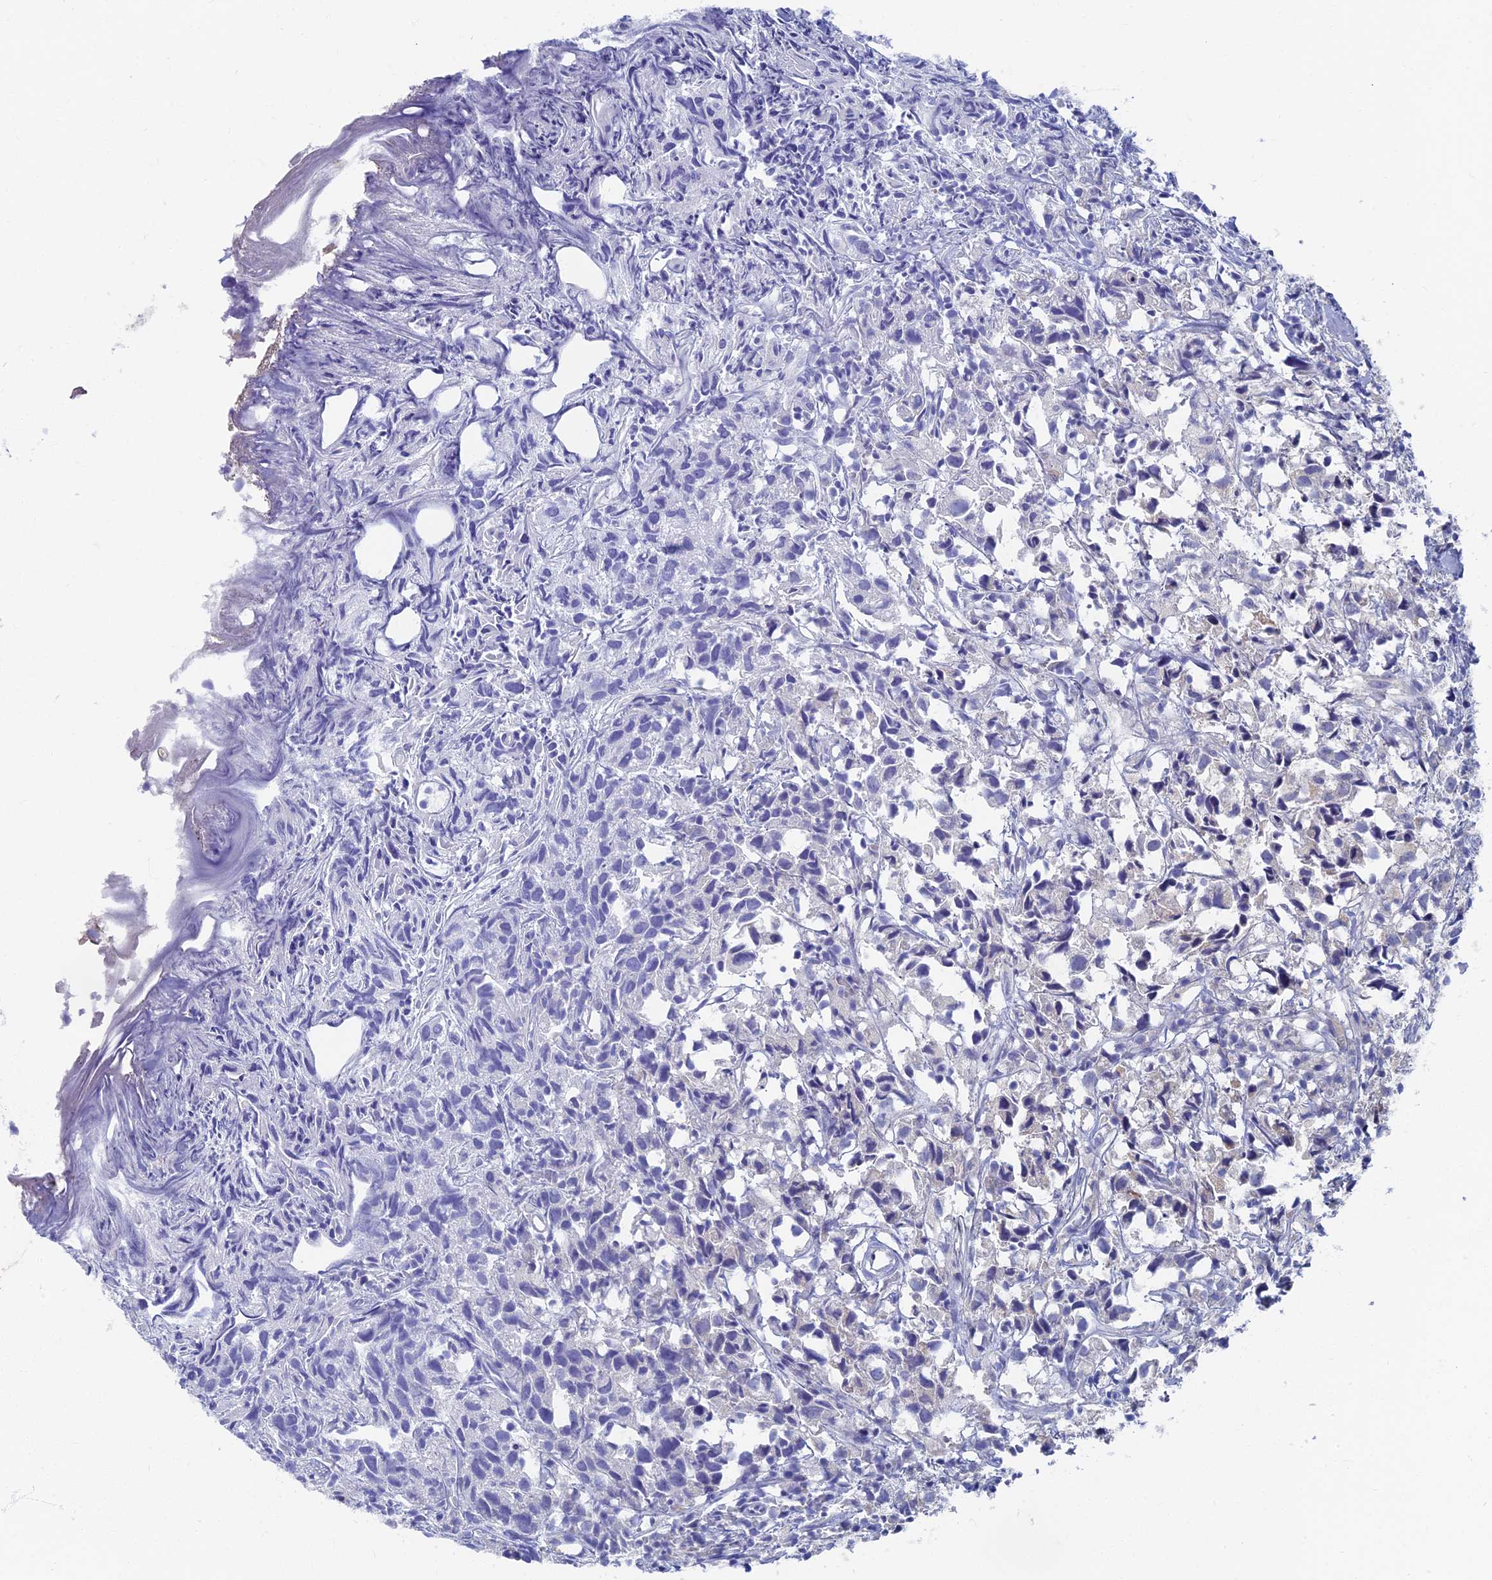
{"staining": {"intensity": "moderate", "quantity": "<25%", "location": "cytoplasmic/membranous"}, "tissue": "urothelial cancer", "cell_type": "Tumor cells", "image_type": "cancer", "snomed": [{"axis": "morphology", "description": "Urothelial carcinoma, High grade"}, {"axis": "topography", "description": "Urinary bladder"}], "caption": "Immunohistochemical staining of human urothelial carcinoma (high-grade) reveals moderate cytoplasmic/membranous protein staining in about <25% of tumor cells. (DAB IHC, brown staining for protein, blue staining for nuclei).", "gene": "OAT", "patient": {"sex": "female", "age": 75}}